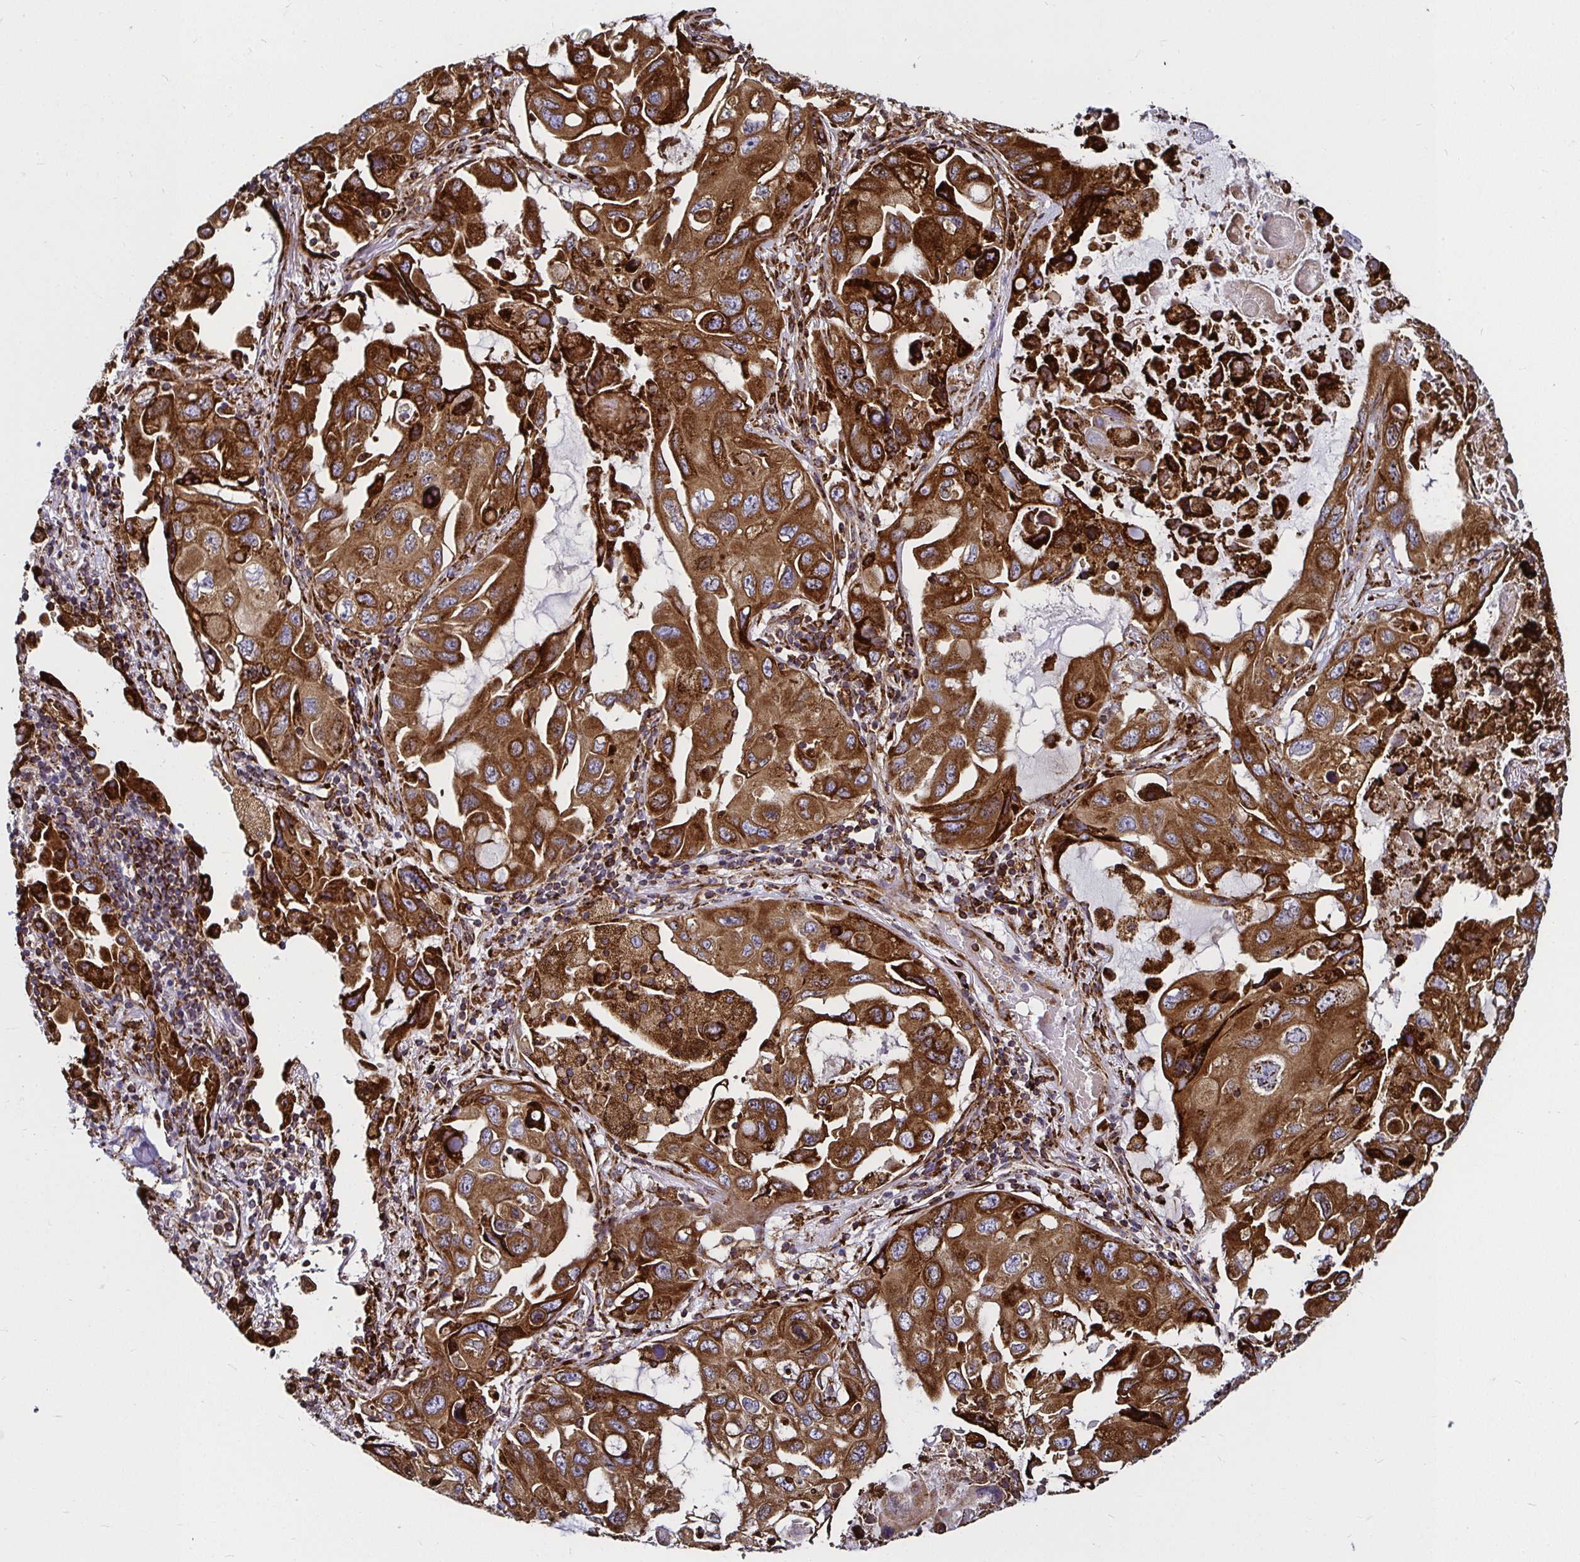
{"staining": {"intensity": "strong", "quantity": ">75%", "location": "cytoplasmic/membranous"}, "tissue": "lung cancer", "cell_type": "Tumor cells", "image_type": "cancer", "snomed": [{"axis": "morphology", "description": "Squamous cell carcinoma, NOS"}, {"axis": "topography", "description": "Lung"}], "caption": "A brown stain highlights strong cytoplasmic/membranous staining of a protein in human lung cancer tumor cells.", "gene": "SMYD3", "patient": {"sex": "female", "age": 73}}